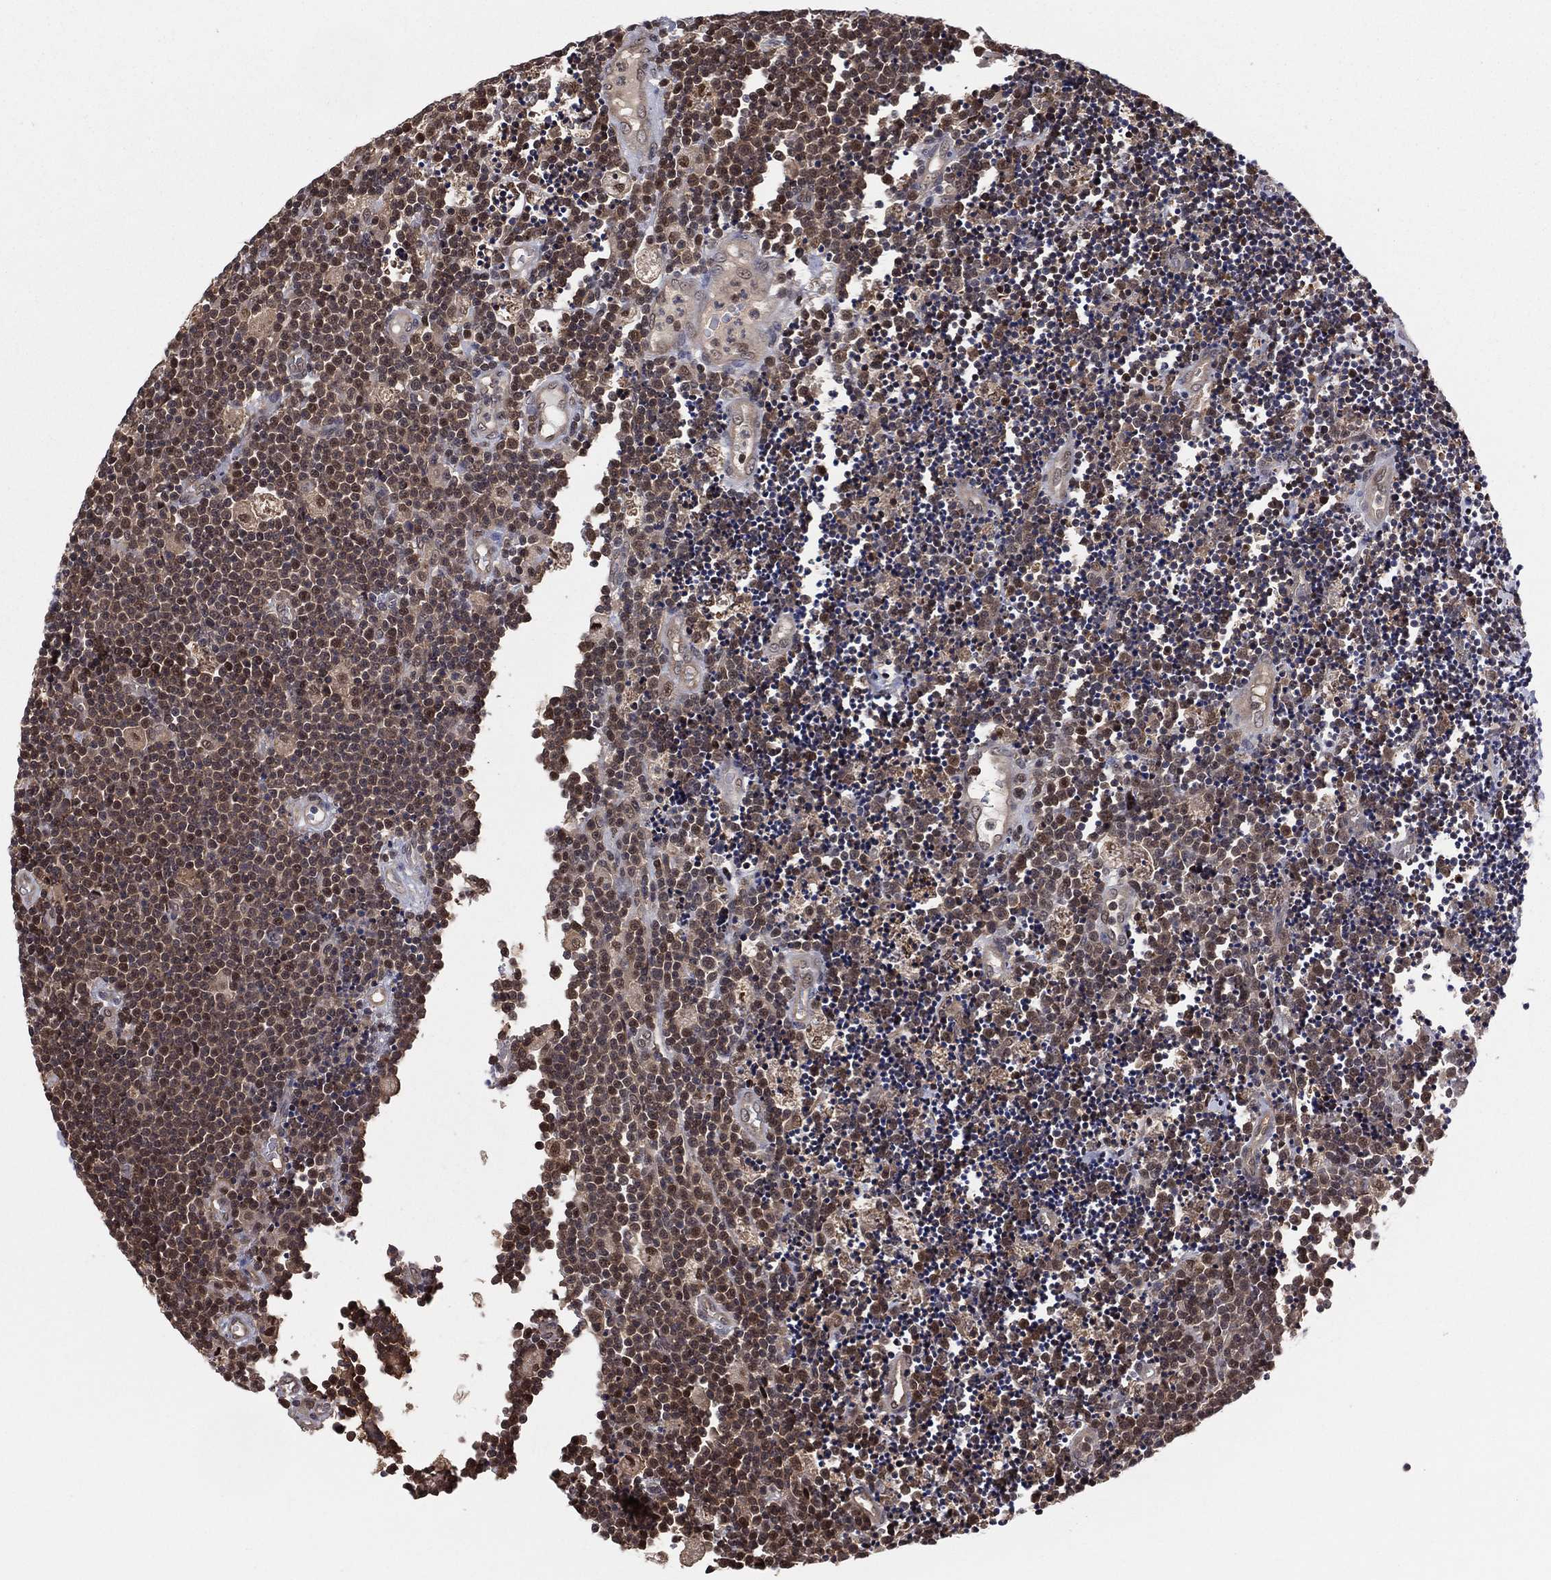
{"staining": {"intensity": "moderate", "quantity": "25%-75%", "location": "cytoplasmic/membranous,nuclear"}, "tissue": "lymphoma", "cell_type": "Tumor cells", "image_type": "cancer", "snomed": [{"axis": "morphology", "description": "Malignant lymphoma, non-Hodgkin's type, Low grade"}, {"axis": "topography", "description": "Brain"}], "caption": "Protein analysis of low-grade malignant lymphoma, non-Hodgkin's type tissue displays moderate cytoplasmic/membranous and nuclear positivity in about 25%-75% of tumor cells.", "gene": "ICOSLG", "patient": {"sex": "female", "age": 66}}